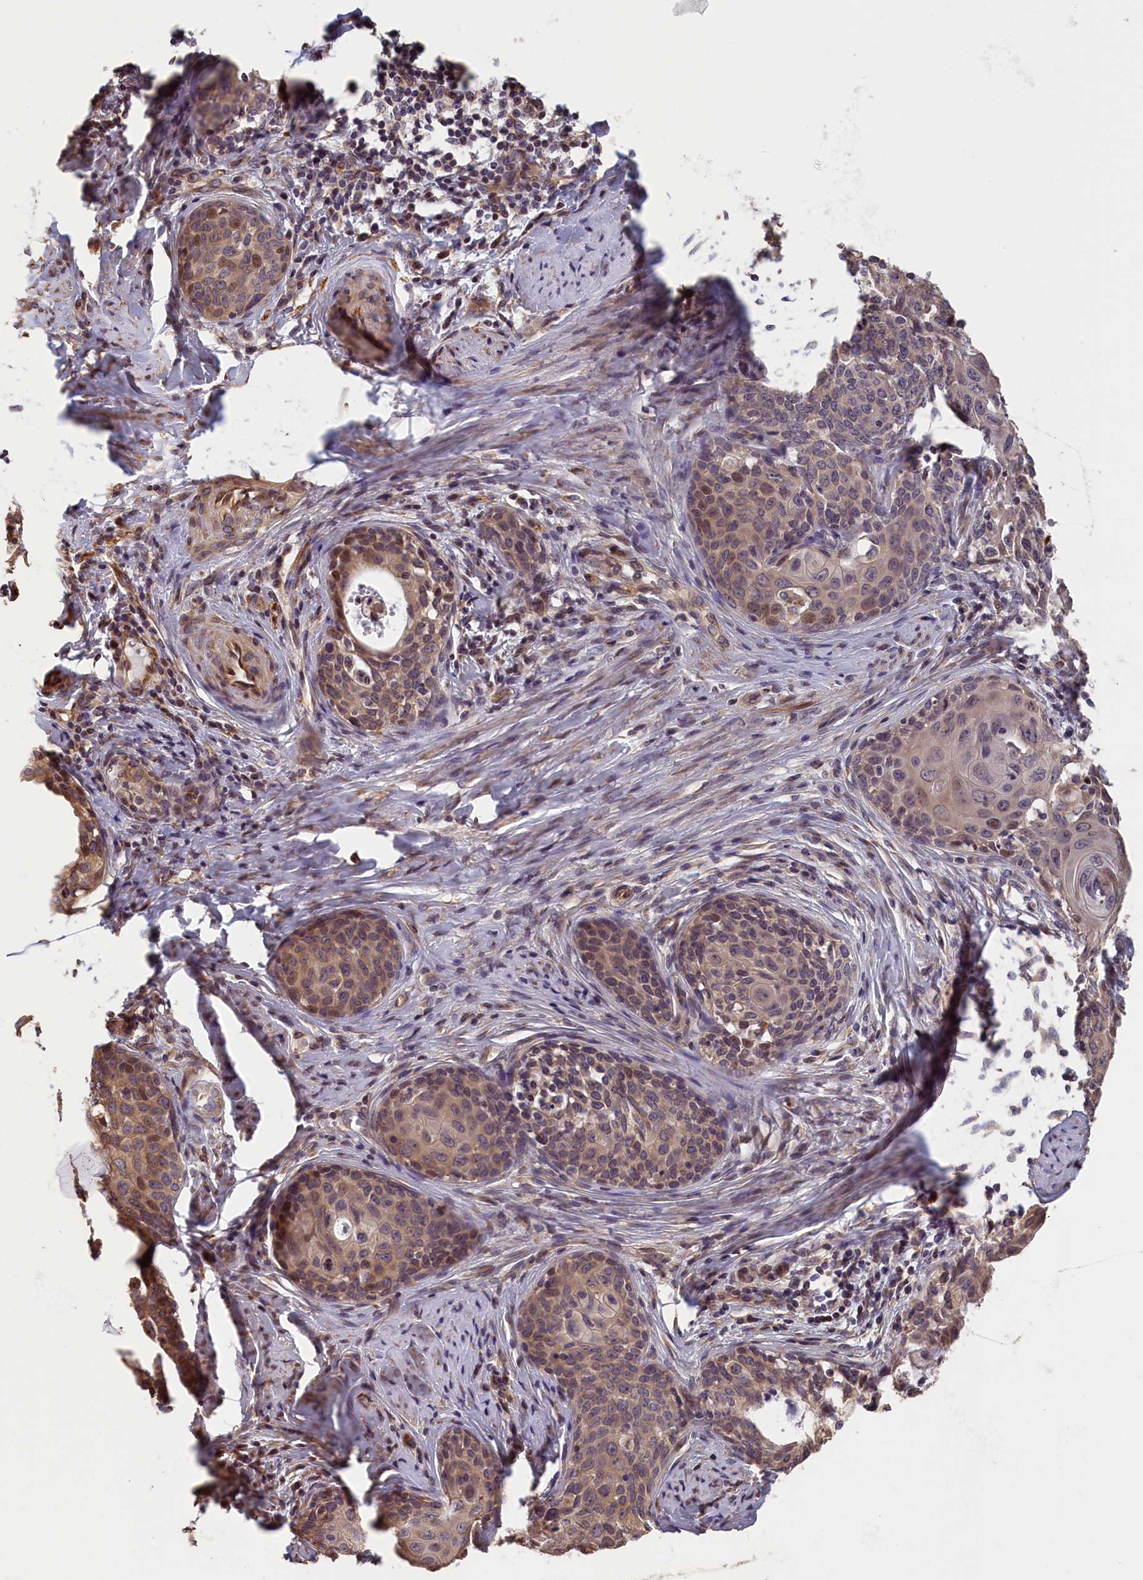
{"staining": {"intensity": "moderate", "quantity": ">75%", "location": "cytoplasmic/membranous,nuclear"}, "tissue": "cervical cancer", "cell_type": "Tumor cells", "image_type": "cancer", "snomed": [{"axis": "morphology", "description": "Squamous cell carcinoma, NOS"}, {"axis": "morphology", "description": "Adenocarcinoma, NOS"}, {"axis": "topography", "description": "Cervix"}], "caption": "This image reveals cervical cancer stained with immunohistochemistry to label a protein in brown. The cytoplasmic/membranous and nuclear of tumor cells show moderate positivity for the protein. Nuclei are counter-stained blue.", "gene": "TMEM116", "patient": {"sex": "female", "age": 52}}